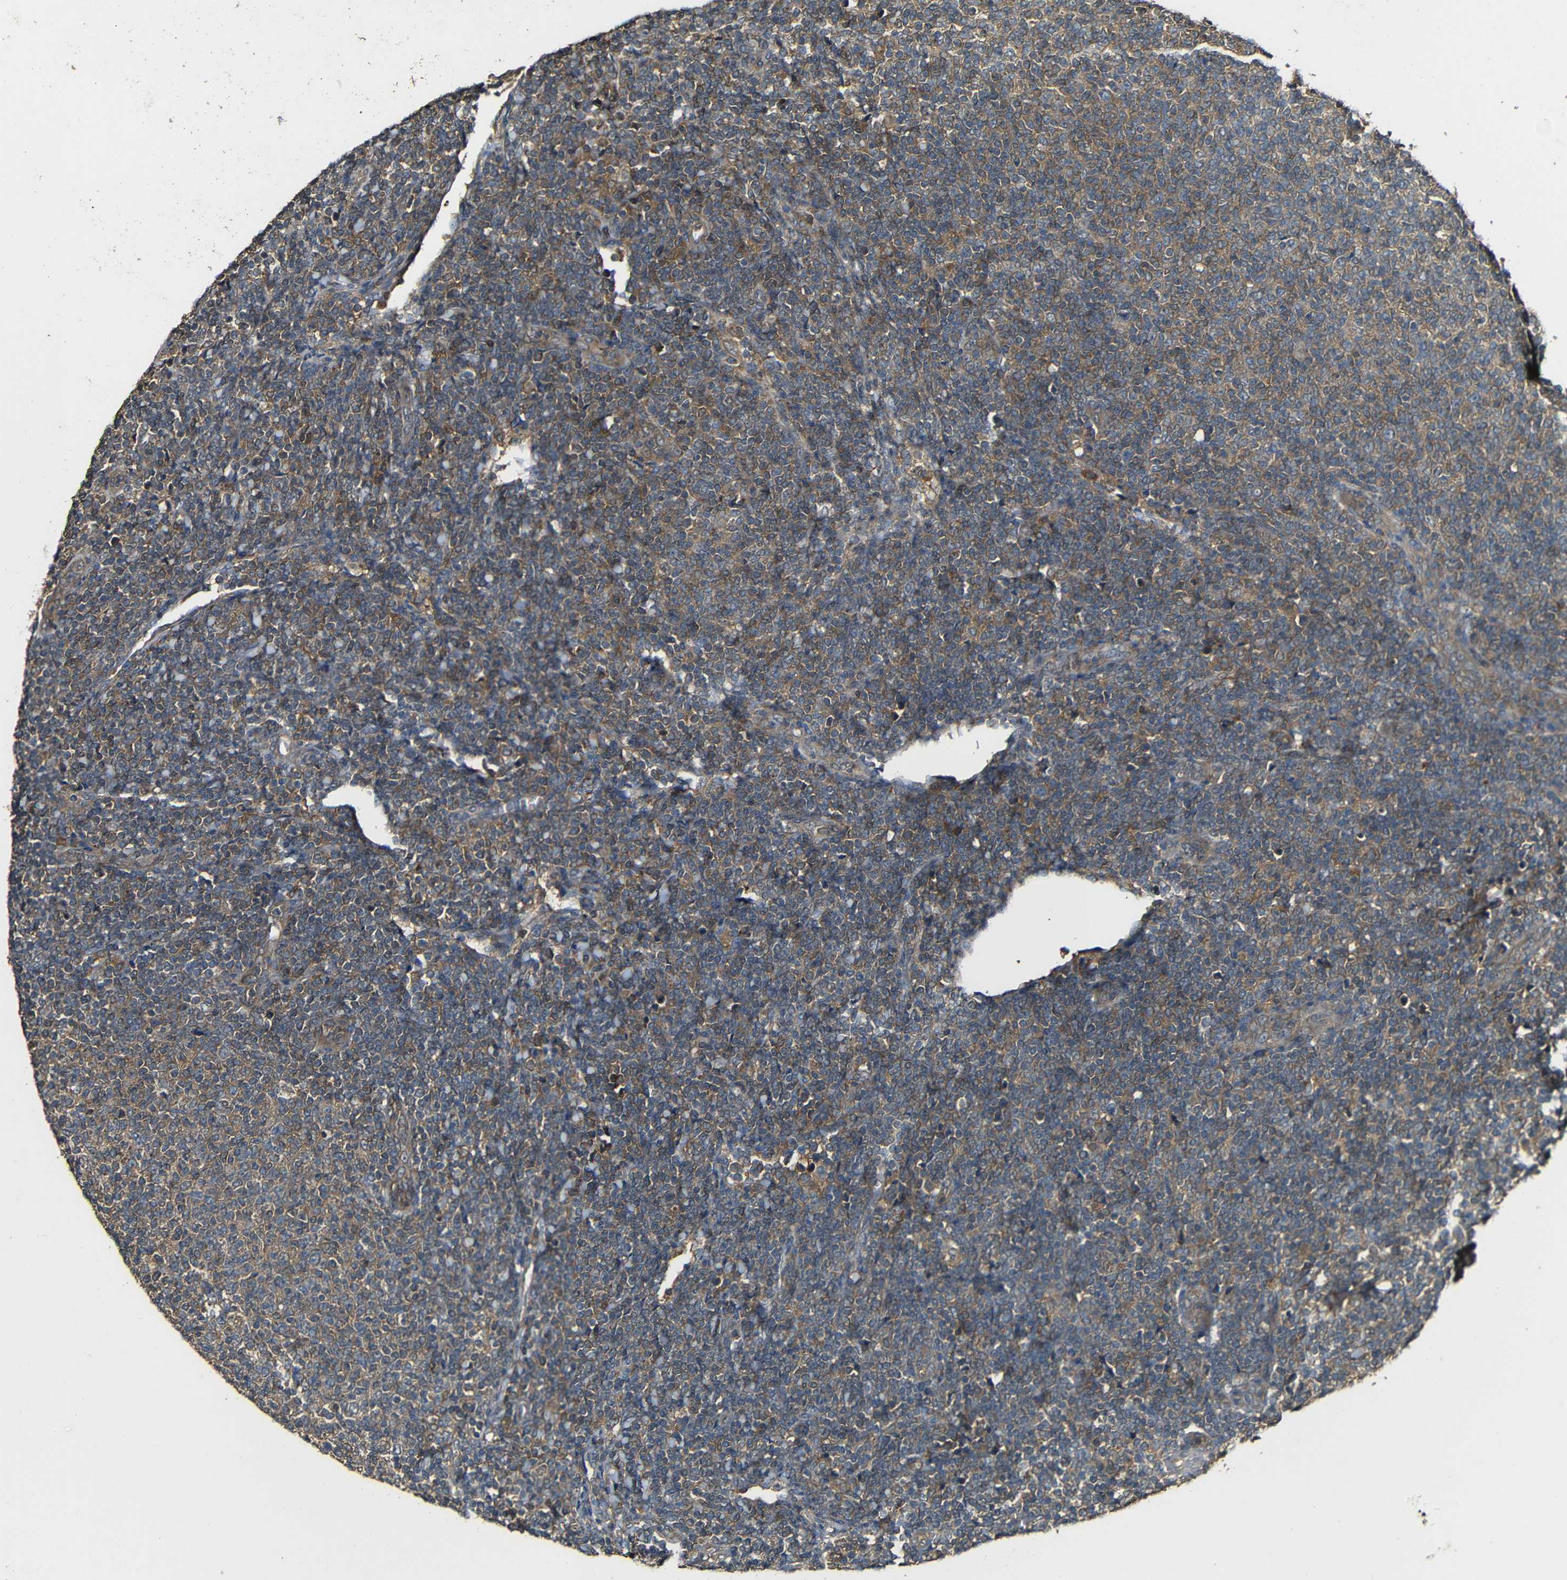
{"staining": {"intensity": "moderate", "quantity": ">75%", "location": "cytoplasmic/membranous"}, "tissue": "lymphoma", "cell_type": "Tumor cells", "image_type": "cancer", "snomed": [{"axis": "morphology", "description": "Malignant lymphoma, non-Hodgkin's type, Low grade"}, {"axis": "topography", "description": "Lymph node"}], "caption": "Immunohistochemical staining of human lymphoma displays medium levels of moderate cytoplasmic/membranous protein positivity in approximately >75% of tumor cells. Immunohistochemistry (ihc) stains the protein in brown and the nuclei are stained blue.", "gene": "CASP8", "patient": {"sex": "male", "age": 66}}